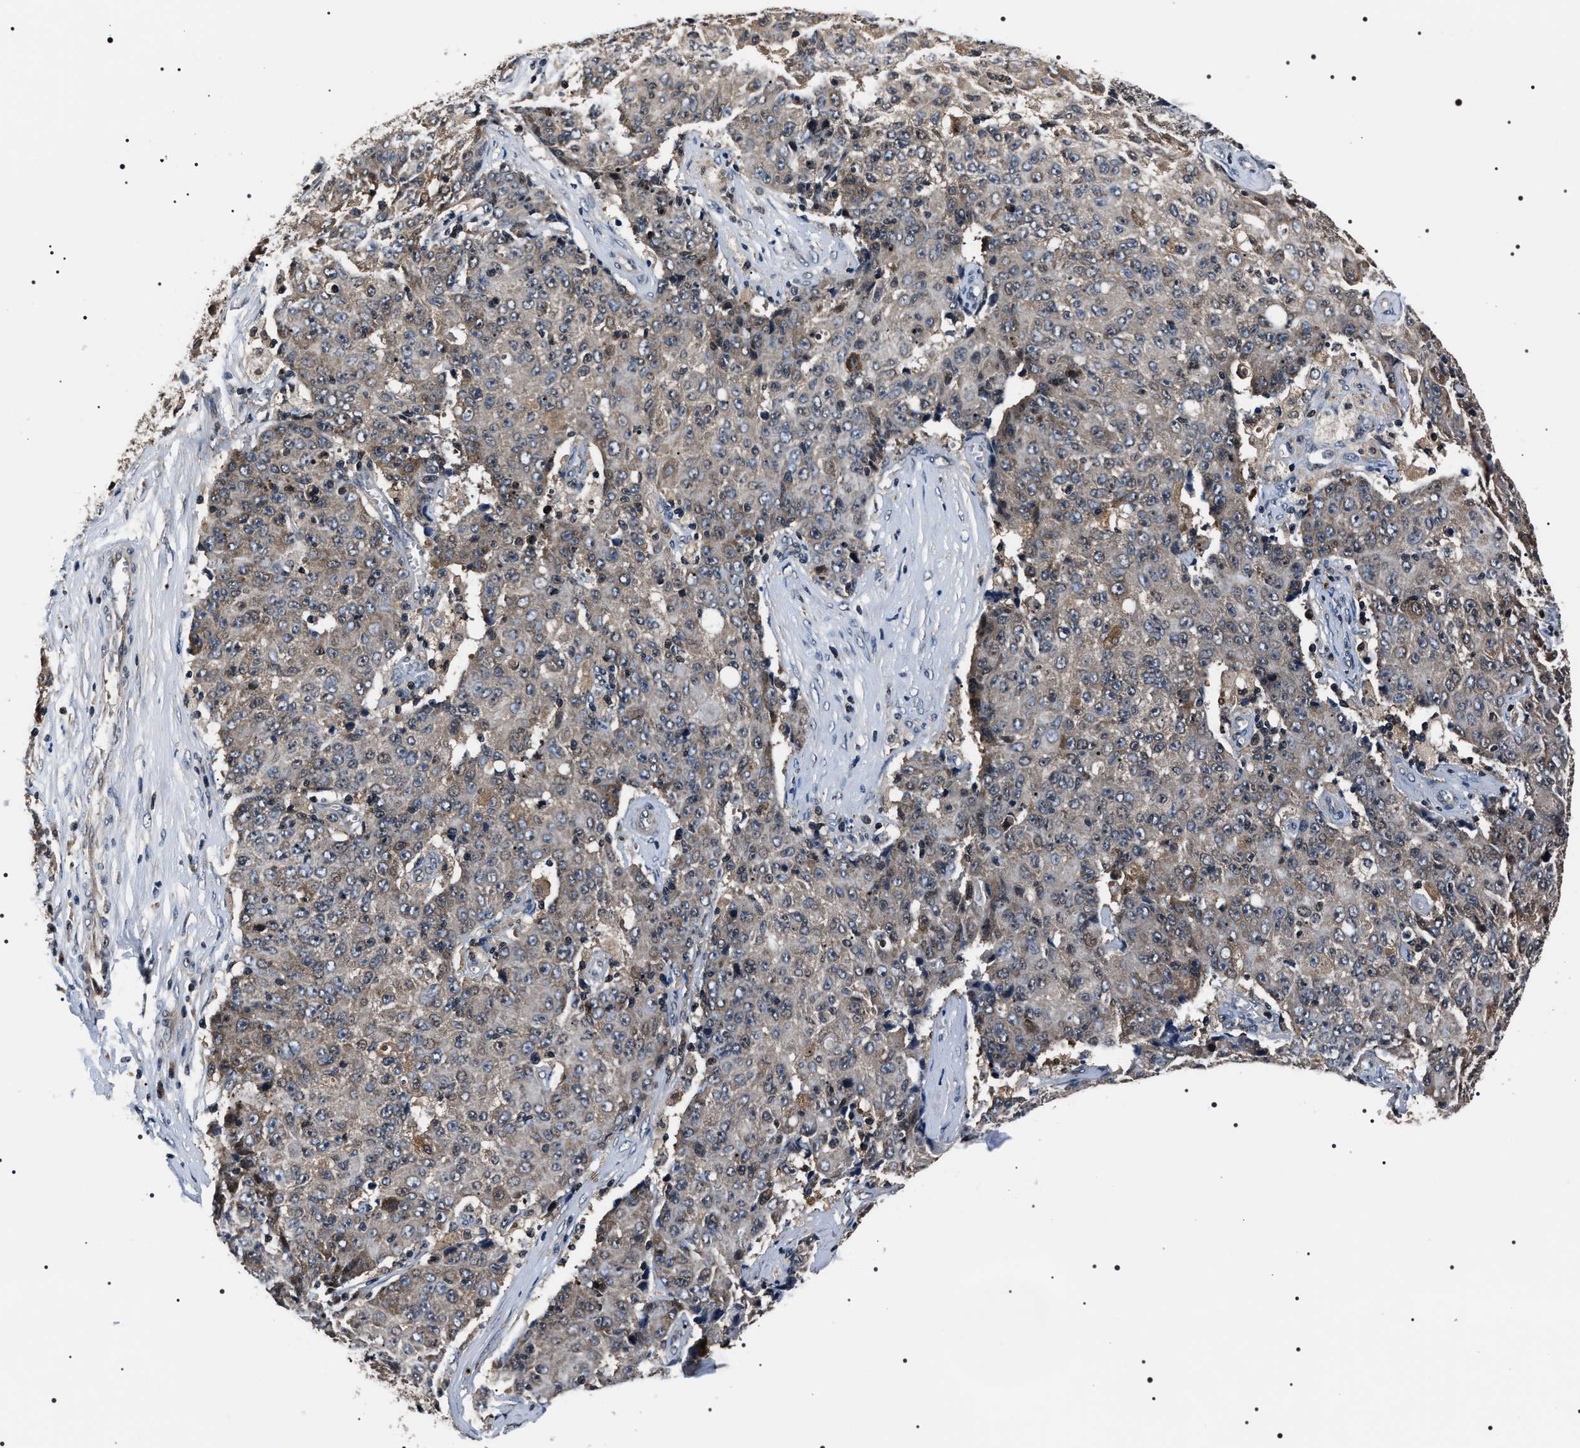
{"staining": {"intensity": "weak", "quantity": "<25%", "location": "cytoplasmic/membranous,nuclear"}, "tissue": "ovarian cancer", "cell_type": "Tumor cells", "image_type": "cancer", "snomed": [{"axis": "morphology", "description": "Carcinoma, endometroid"}, {"axis": "topography", "description": "Ovary"}], "caption": "A micrograph of human ovarian cancer (endometroid carcinoma) is negative for staining in tumor cells.", "gene": "SIPA1", "patient": {"sex": "female", "age": 42}}